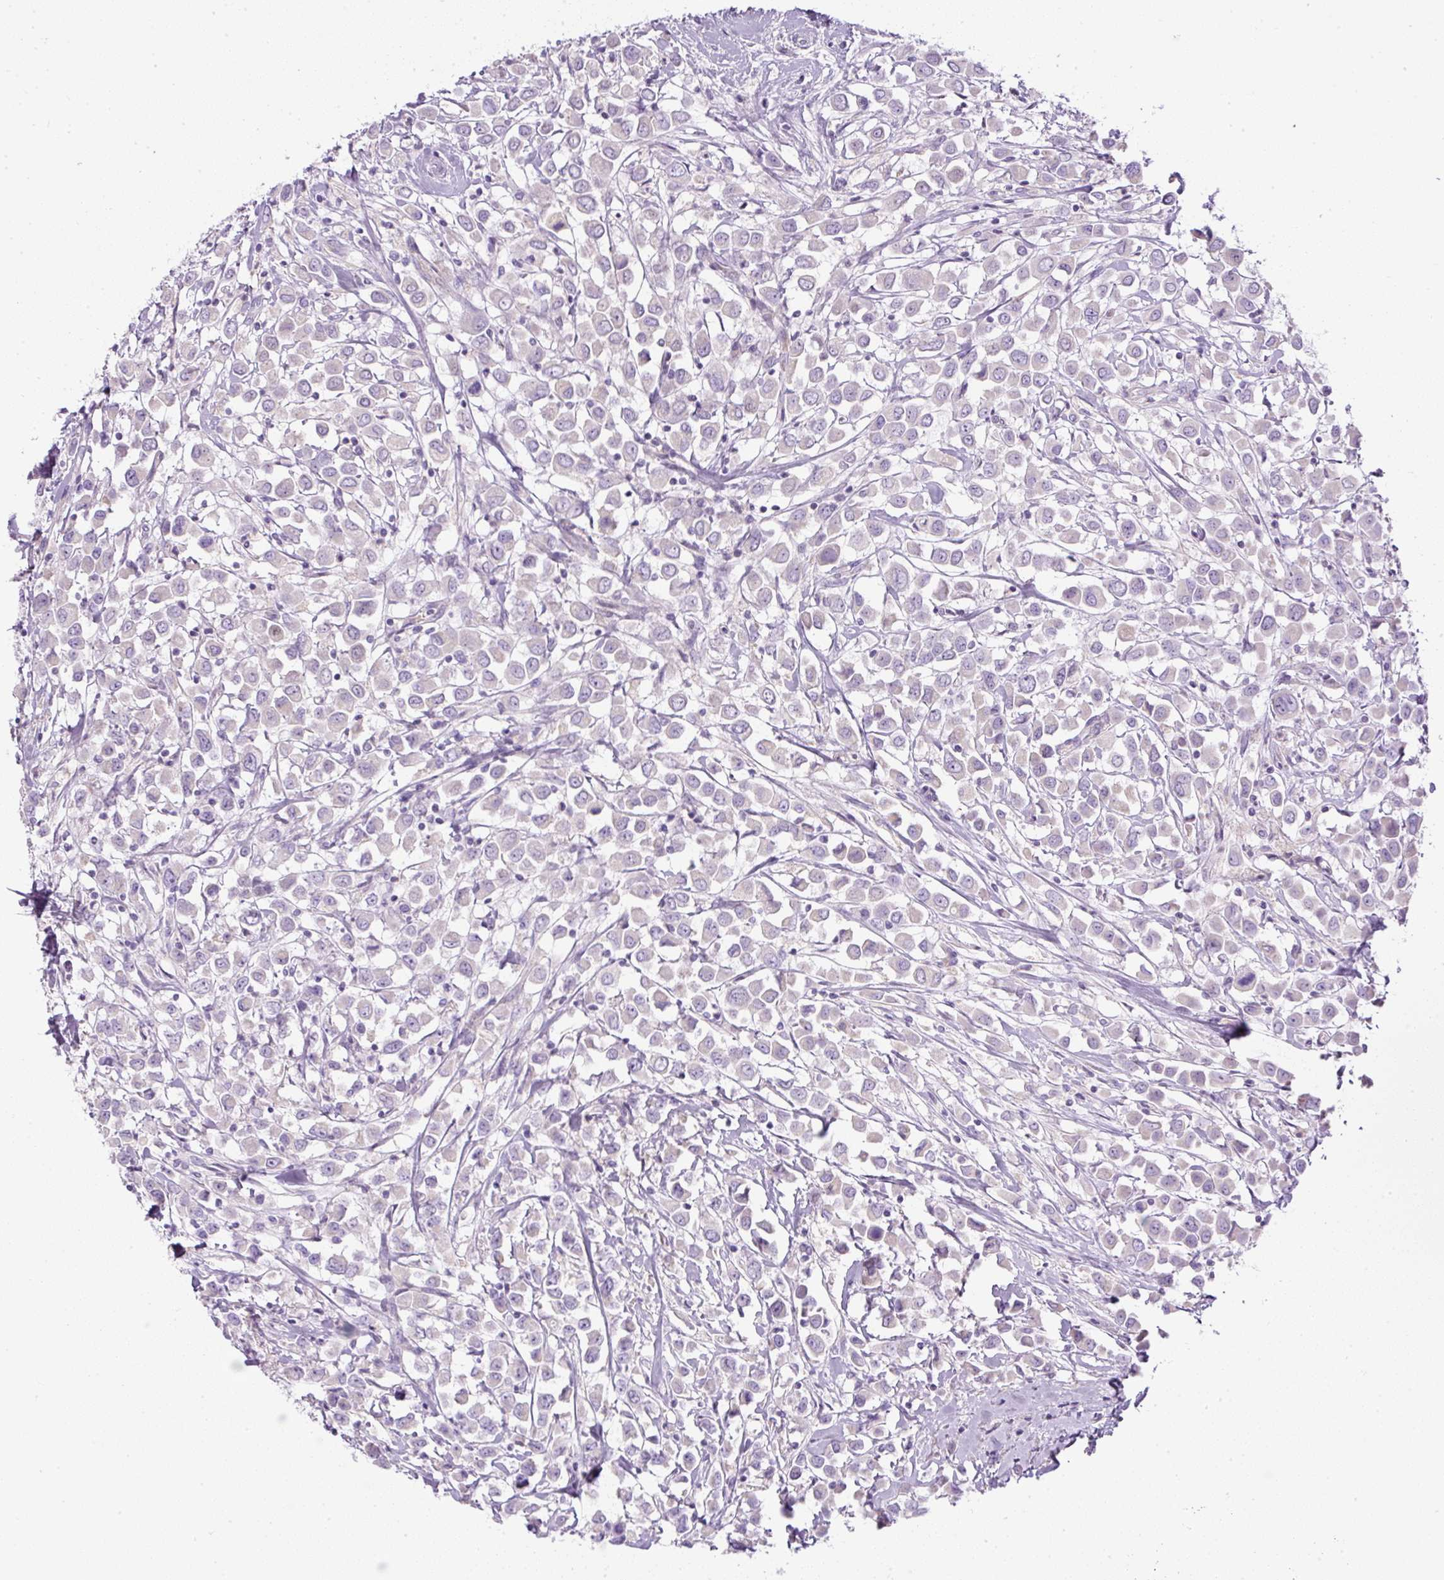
{"staining": {"intensity": "negative", "quantity": "none", "location": "none"}, "tissue": "breast cancer", "cell_type": "Tumor cells", "image_type": "cancer", "snomed": [{"axis": "morphology", "description": "Duct carcinoma"}, {"axis": "topography", "description": "Breast"}], "caption": "The immunohistochemistry (IHC) micrograph has no significant expression in tumor cells of breast cancer (invasive ductal carcinoma) tissue.", "gene": "FGFBP3", "patient": {"sex": "female", "age": 61}}